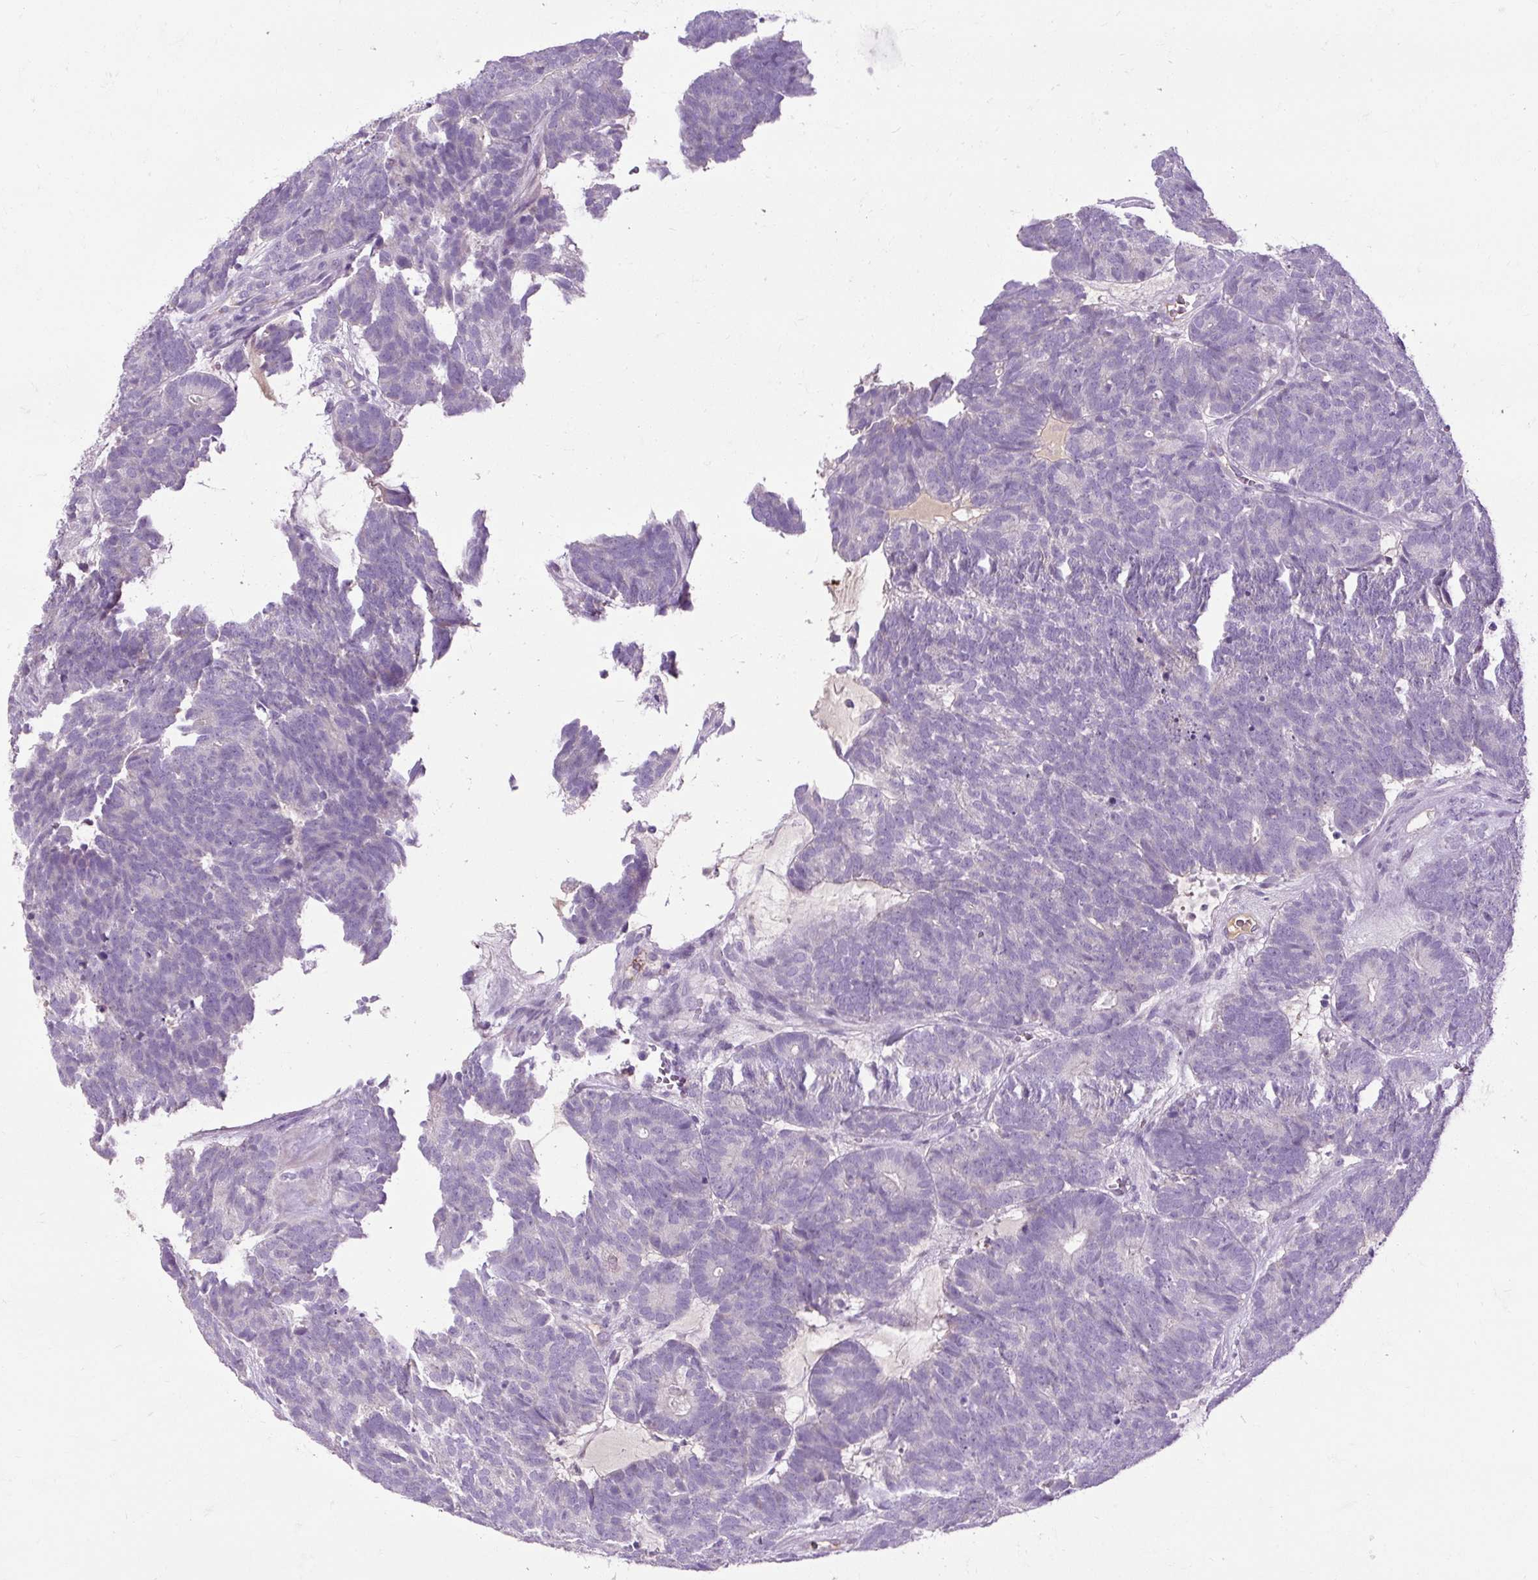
{"staining": {"intensity": "negative", "quantity": "none", "location": "none"}, "tissue": "head and neck cancer", "cell_type": "Tumor cells", "image_type": "cancer", "snomed": [{"axis": "morphology", "description": "Adenocarcinoma, NOS"}, {"axis": "topography", "description": "Head-Neck"}], "caption": "Immunohistochemistry (IHC) of human head and neck adenocarcinoma exhibits no positivity in tumor cells.", "gene": "ARRDC2", "patient": {"sex": "female", "age": 81}}